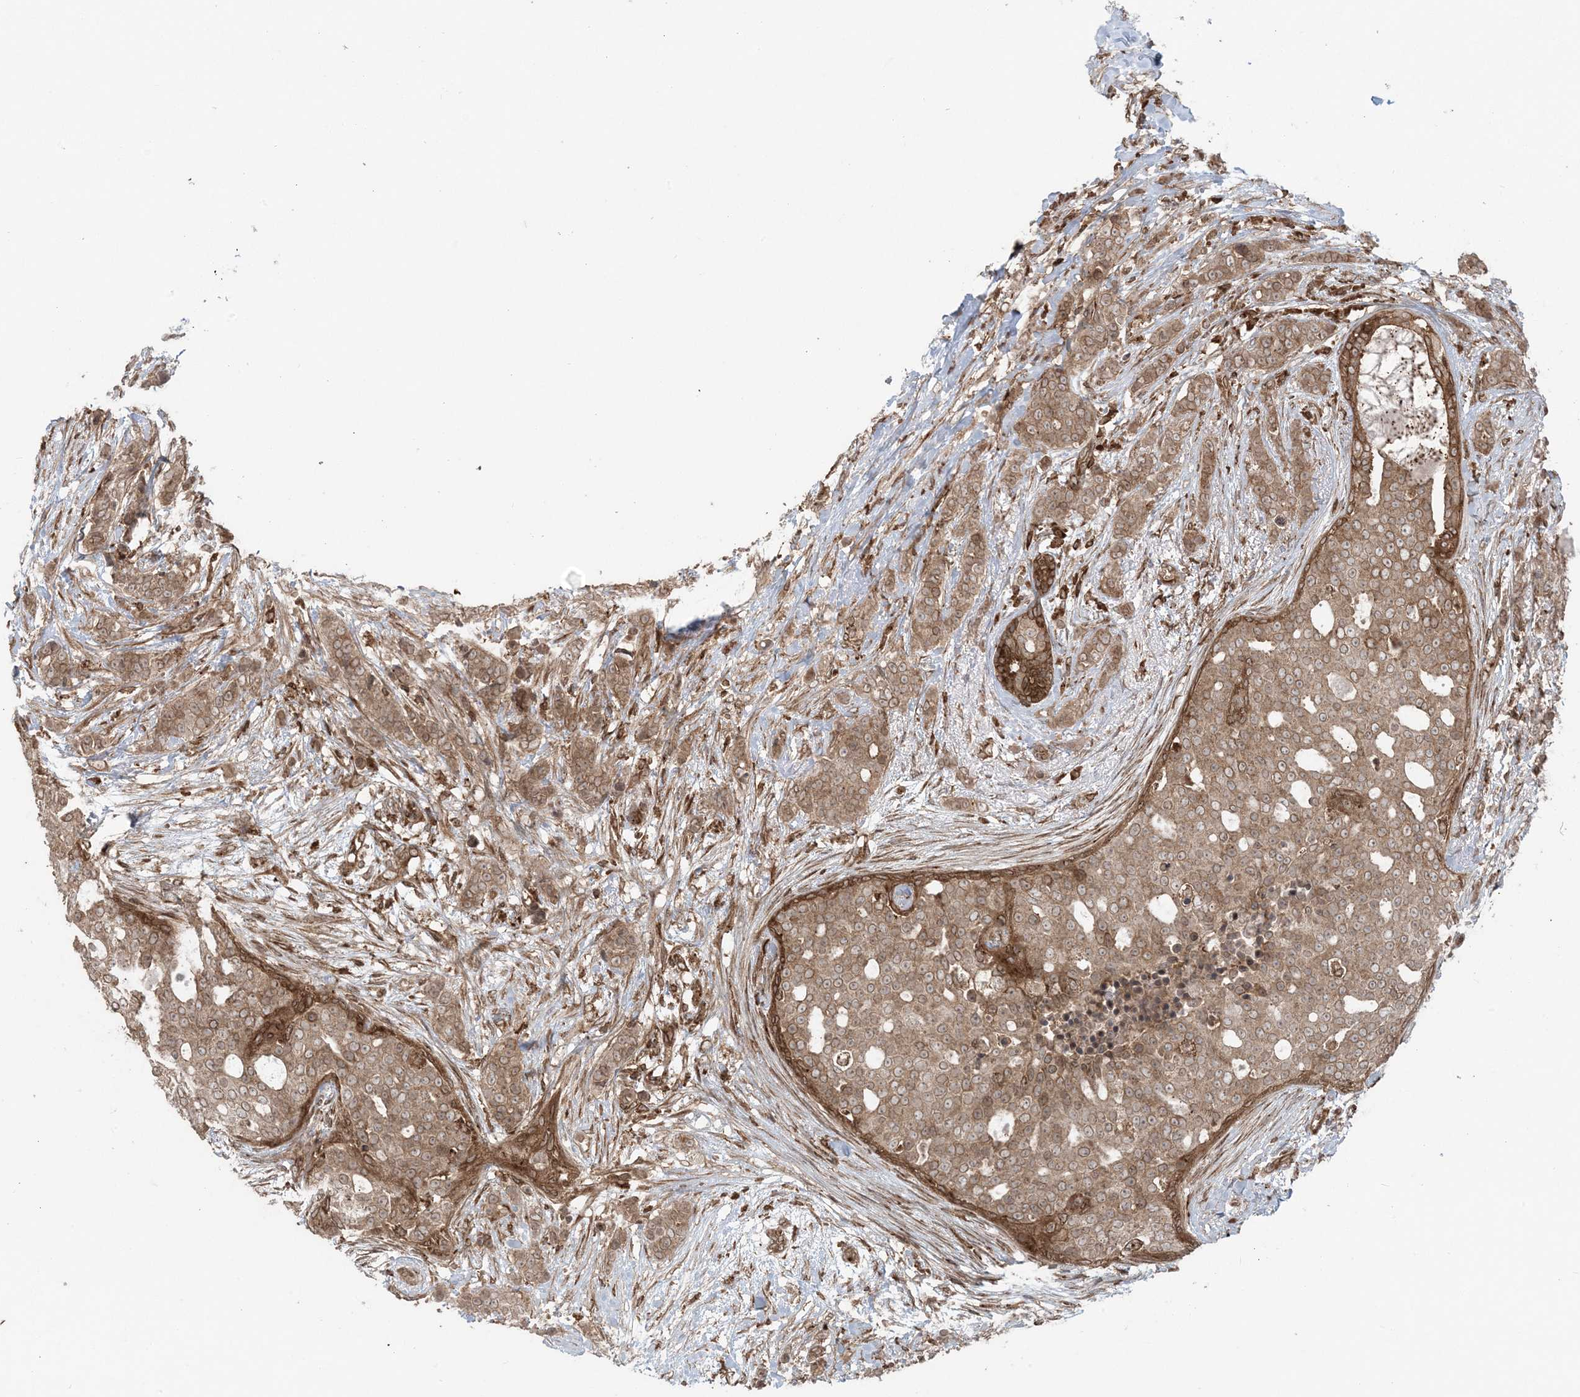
{"staining": {"intensity": "moderate", "quantity": ">75%", "location": "cytoplasmic/membranous"}, "tissue": "breast cancer", "cell_type": "Tumor cells", "image_type": "cancer", "snomed": [{"axis": "morphology", "description": "Lobular carcinoma"}, {"axis": "topography", "description": "Breast"}], "caption": "Breast cancer (lobular carcinoma) tissue displays moderate cytoplasmic/membranous staining in about >75% of tumor cells, visualized by immunohistochemistry.", "gene": "DDX19B", "patient": {"sex": "female", "age": 51}}